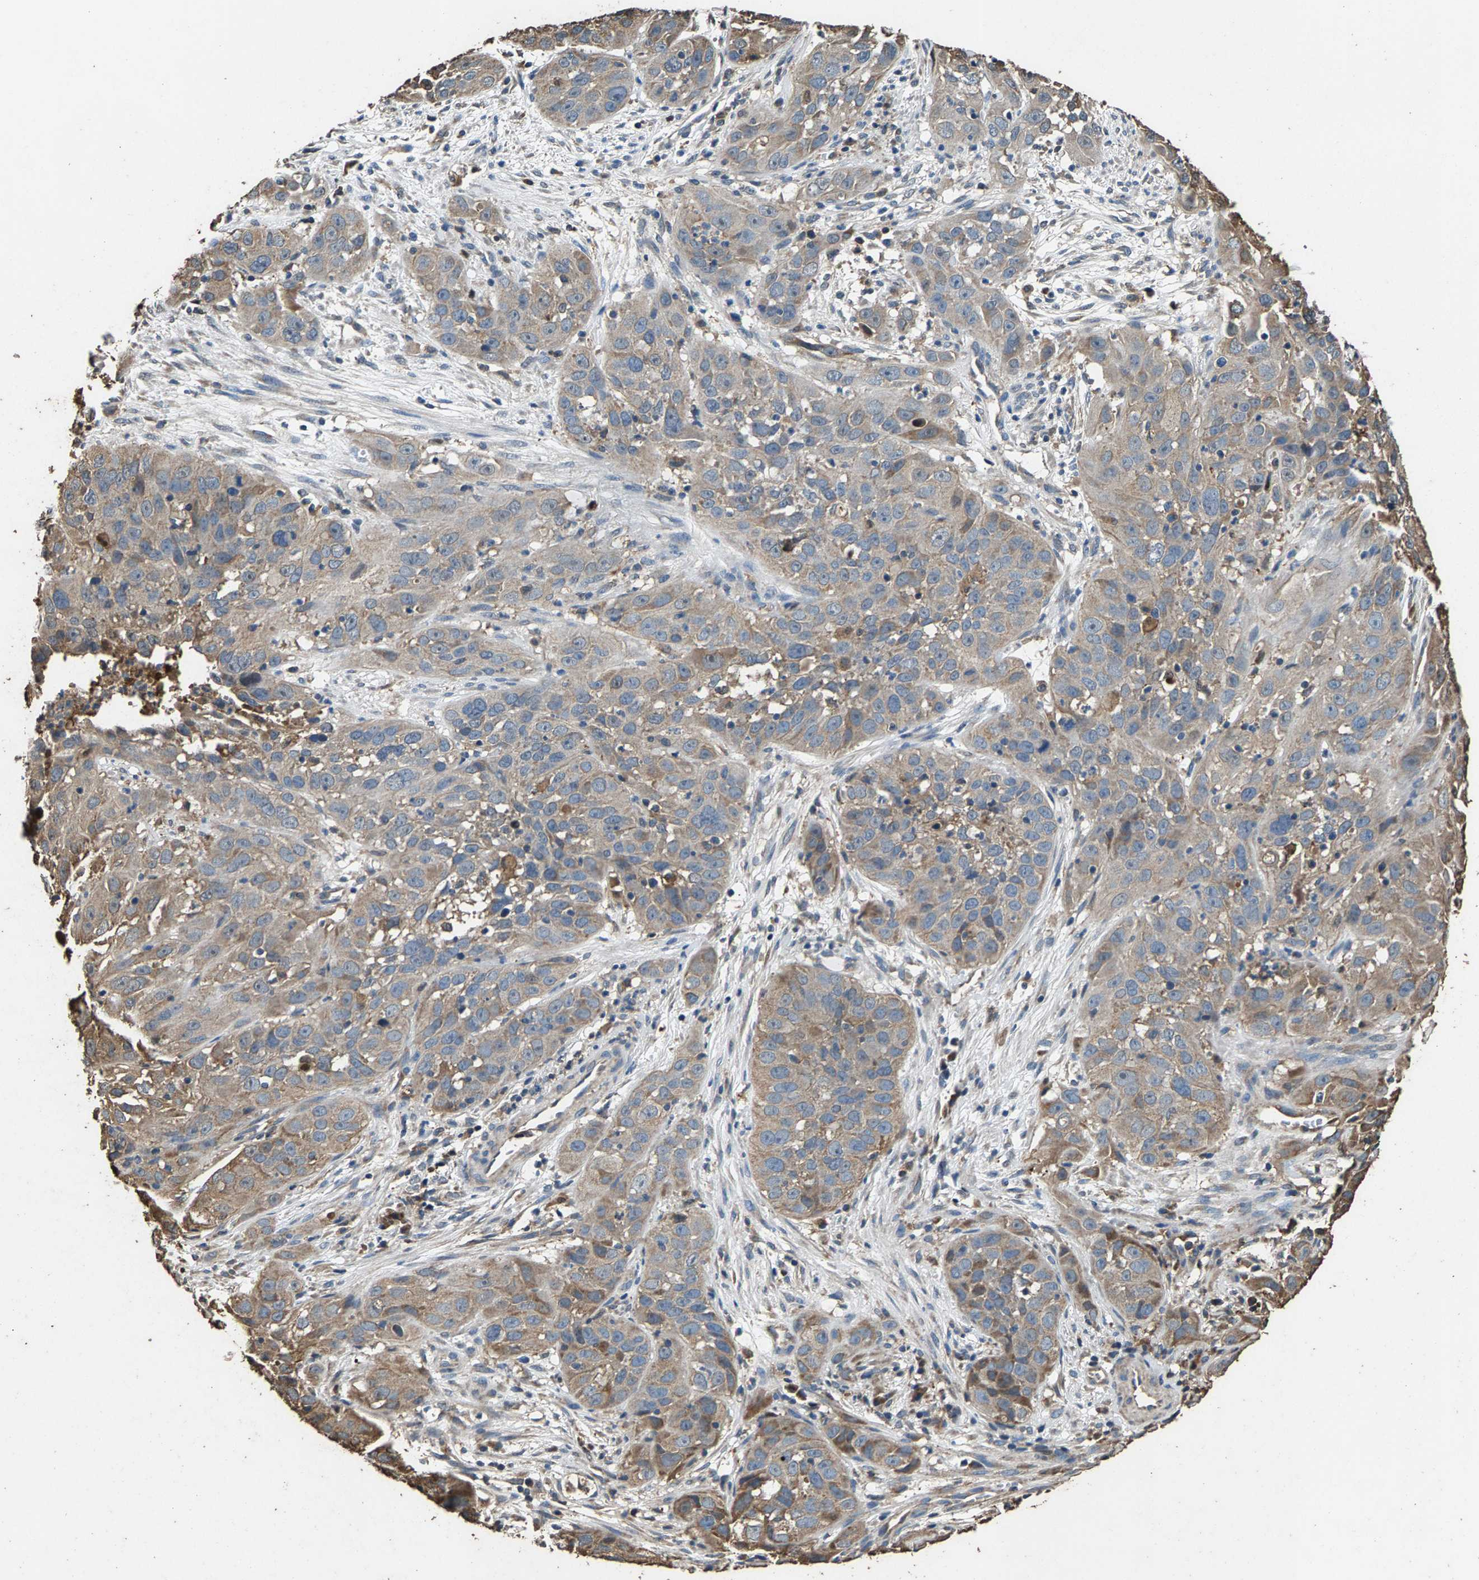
{"staining": {"intensity": "moderate", "quantity": "<25%", "location": "cytoplasmic/membranous"}, "tissue": "cervical cancer", "cell_type": "Tumor cells", "image_type": "cancer", "snomed": [{"axis": "morphology", "description": "Squamous cell carcinoma, NOS"}, {"axis": "topography", "description": "Cervix"}], "caption": "About <25% of tumor cells in human cervical cancer exhibit moderate cytoplasmic/membranous protein expression as visualized by brown immunohistochemical staining.", "gene": "MRPL27", "patient": {"sex": "female", "age": 32}}